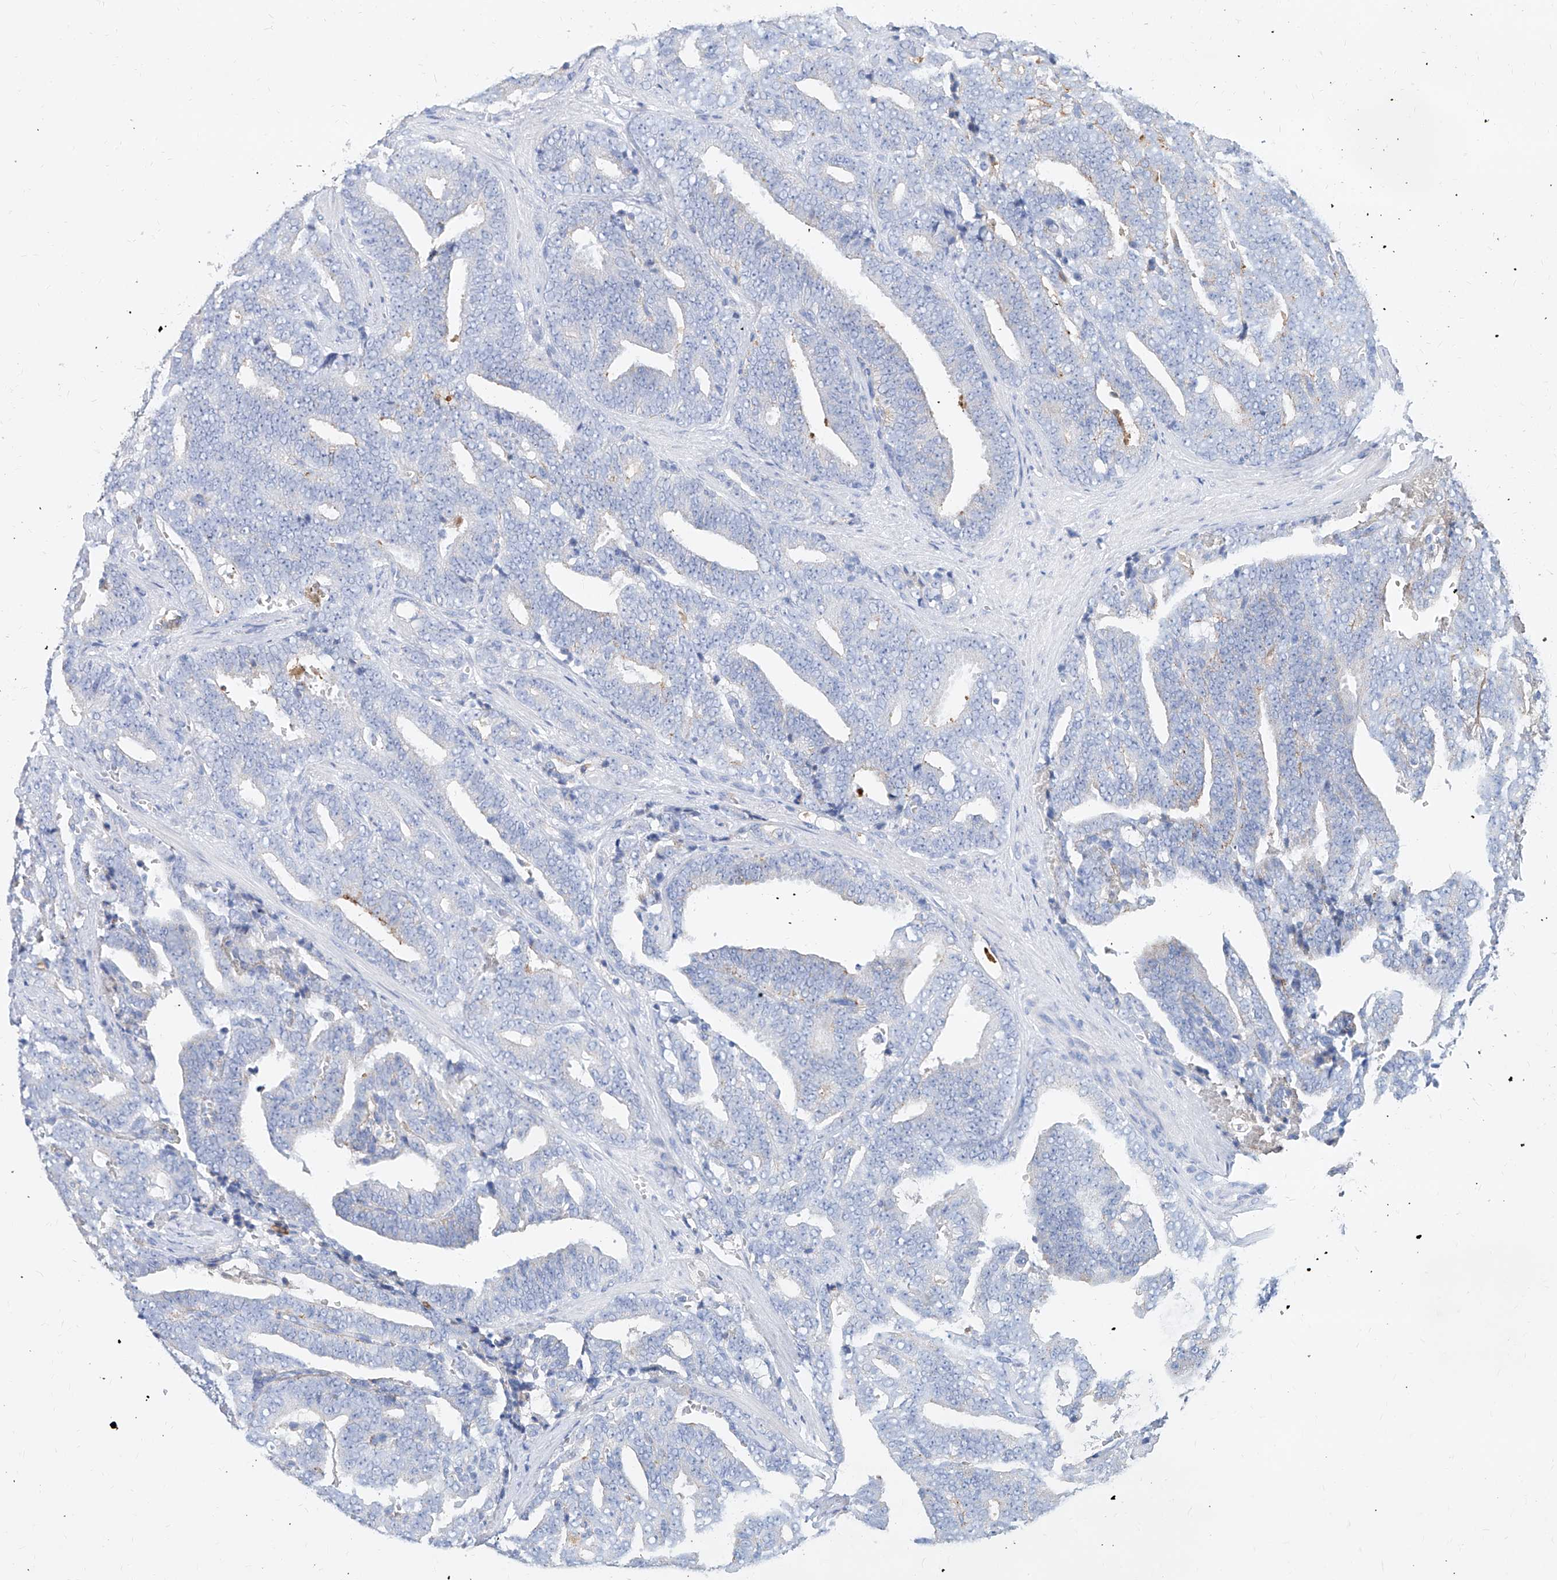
{"staining": {"intensity": "strong", "quantity": "<25%", "location": "cytoplasmic/membranous"}, "tissue": "prostate cancer", "cell_type": "Tumor cells", "image_type": "cancer", "snomed": [{"axis": "morphology", "description": "Adenocarcinoma, High grade"}, {"axis": "topography", "description": "Prostate and seminal vesicle, NOS"}], "caption": "The image demonstrates a brown stain indicating the presence of a protein in the cytoplasmic/membranous of tumor cells in prostate cancer (adenocarcinoma (high-grade)). The protein of interest is stained brown, and the nuclei are stained in blue (DAB (3,3'-diaminobenzidine) IHC with brightfield microscopy, high magnification).", "gene": "SLC25A29", "patient": {"sex": "male", "age": 67}}